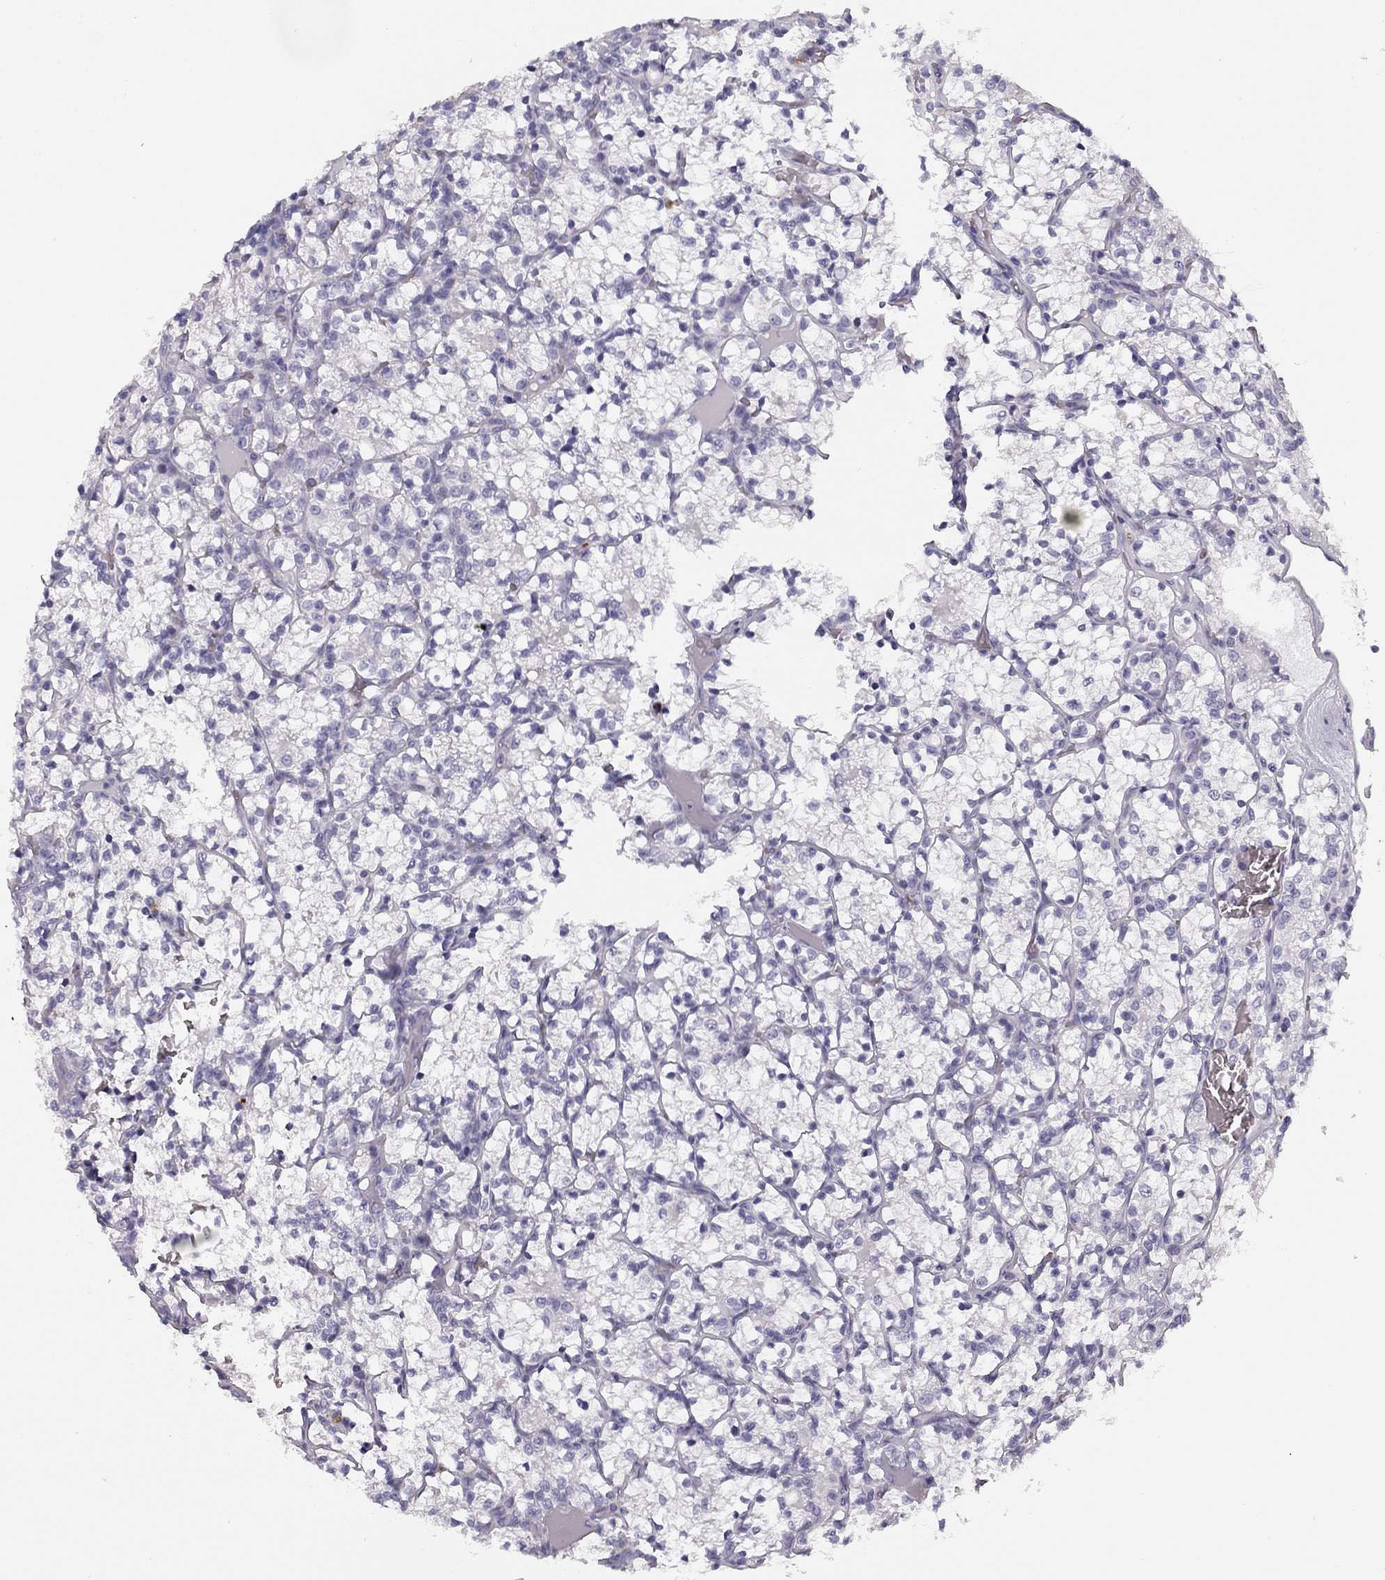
{"staining": {"intensity": "negative", "quantity": "none", "location": "none"}, "tissue": "renal cancer", "cell_type": "Tumor cells", "image_type": "cancer", "snomed": [{"axis": "morphology", "description": "Adenocarcinoma, NOS"}, {"axis": "topography", "description": "Kidney"}], "caption": "Immunohistochemistry photomicrograph of renal cancer (adenocarcinoma) stained for a protein (brown), which shows no positivity in tumor cells.", "gene": "MC5R", "patient": {"sex": "female", "age": 69}}